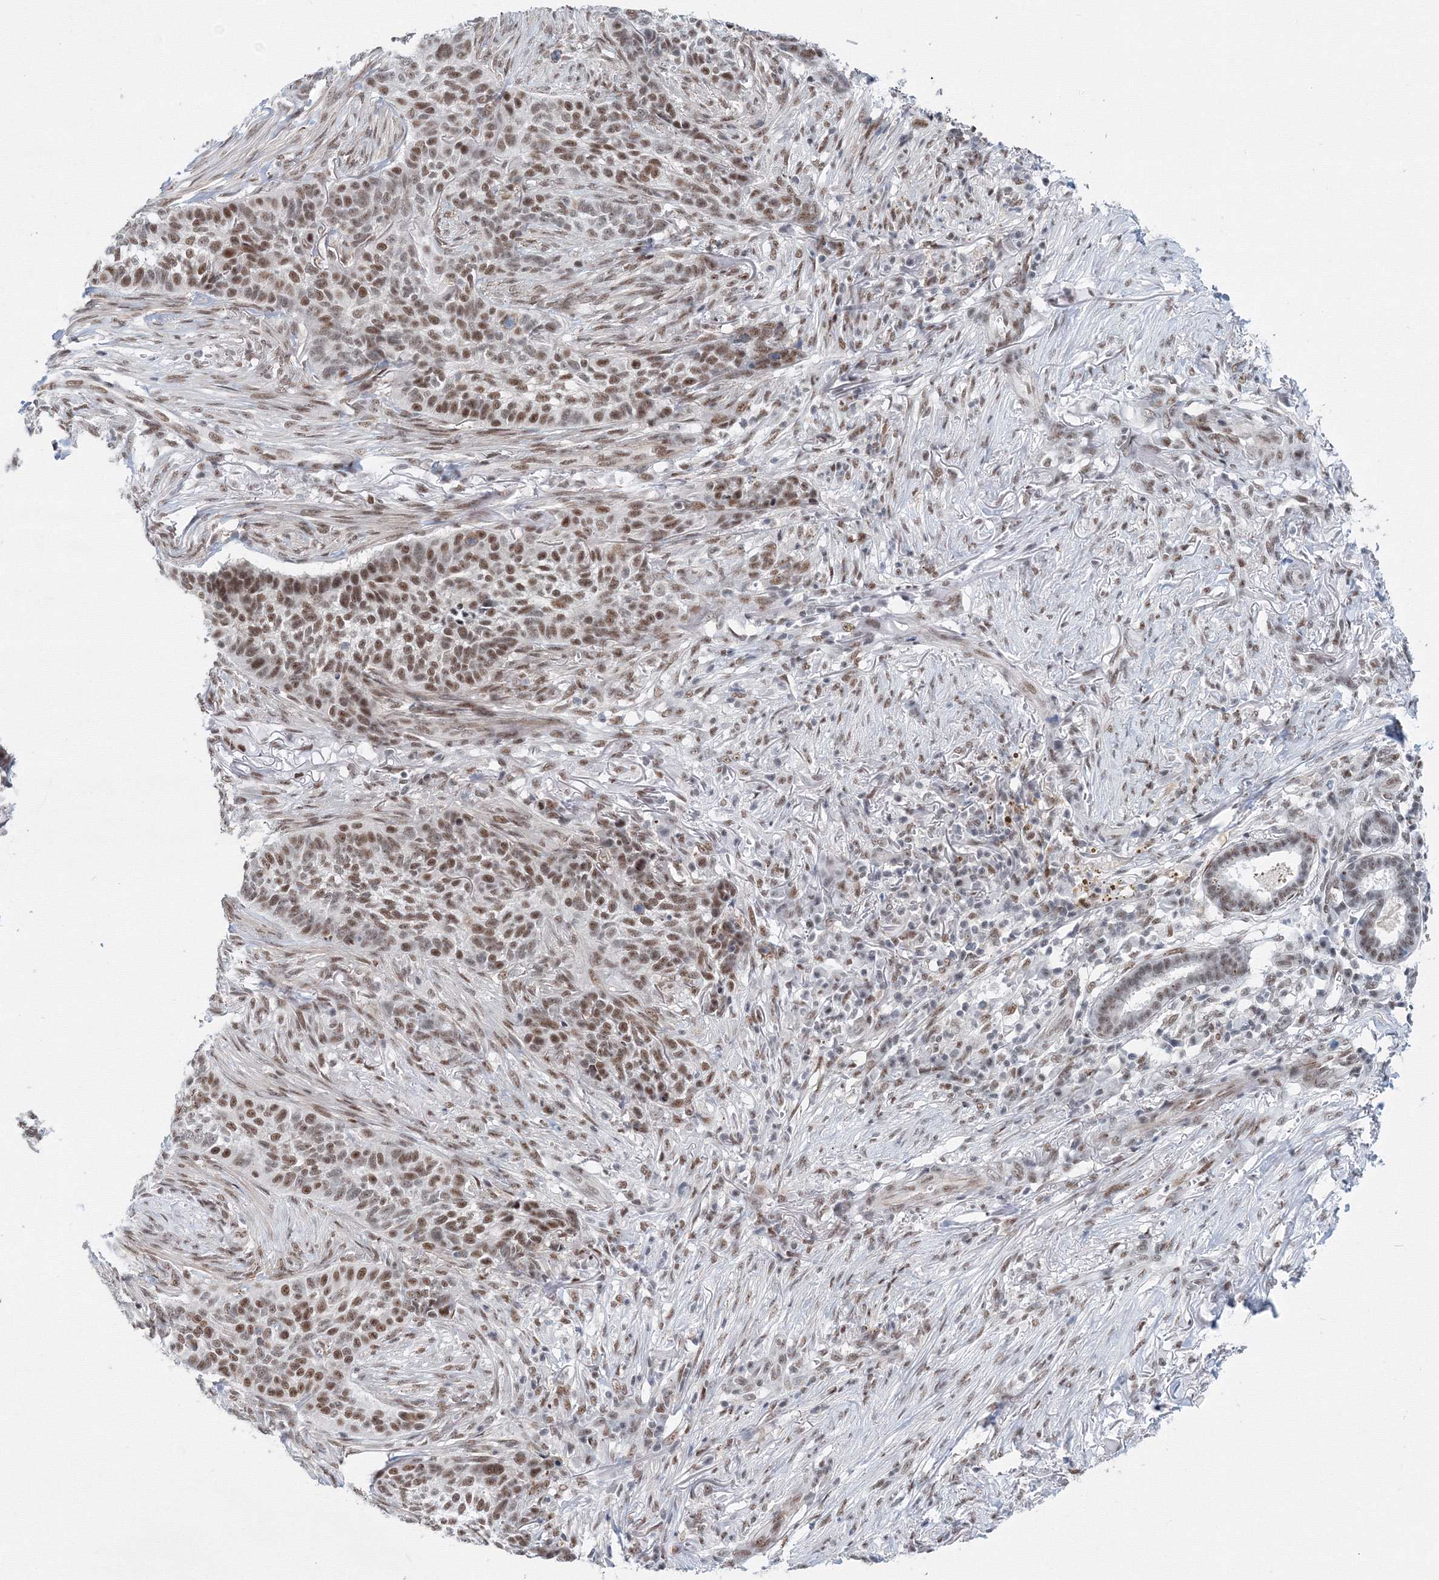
{"staining": {"intensity": "moderate", "quantity": ">75%", "location": "nuclear"}, "tissue": "skin cancer", "cell_type": "Tumor cells", "image_type": "cancer", "snomed": [{"axis": "morphology", "description": "Basal cell carcinoma"}, {"axis": "topography", "description": "Skin"}], "caption": "This is an image of immunohistochemistry staining of skin cancer, which shows moderate positivity in the nuclear of tumor cells.", "gene": "SF3B6", "patient": {"sex": "male", "age": 85}}